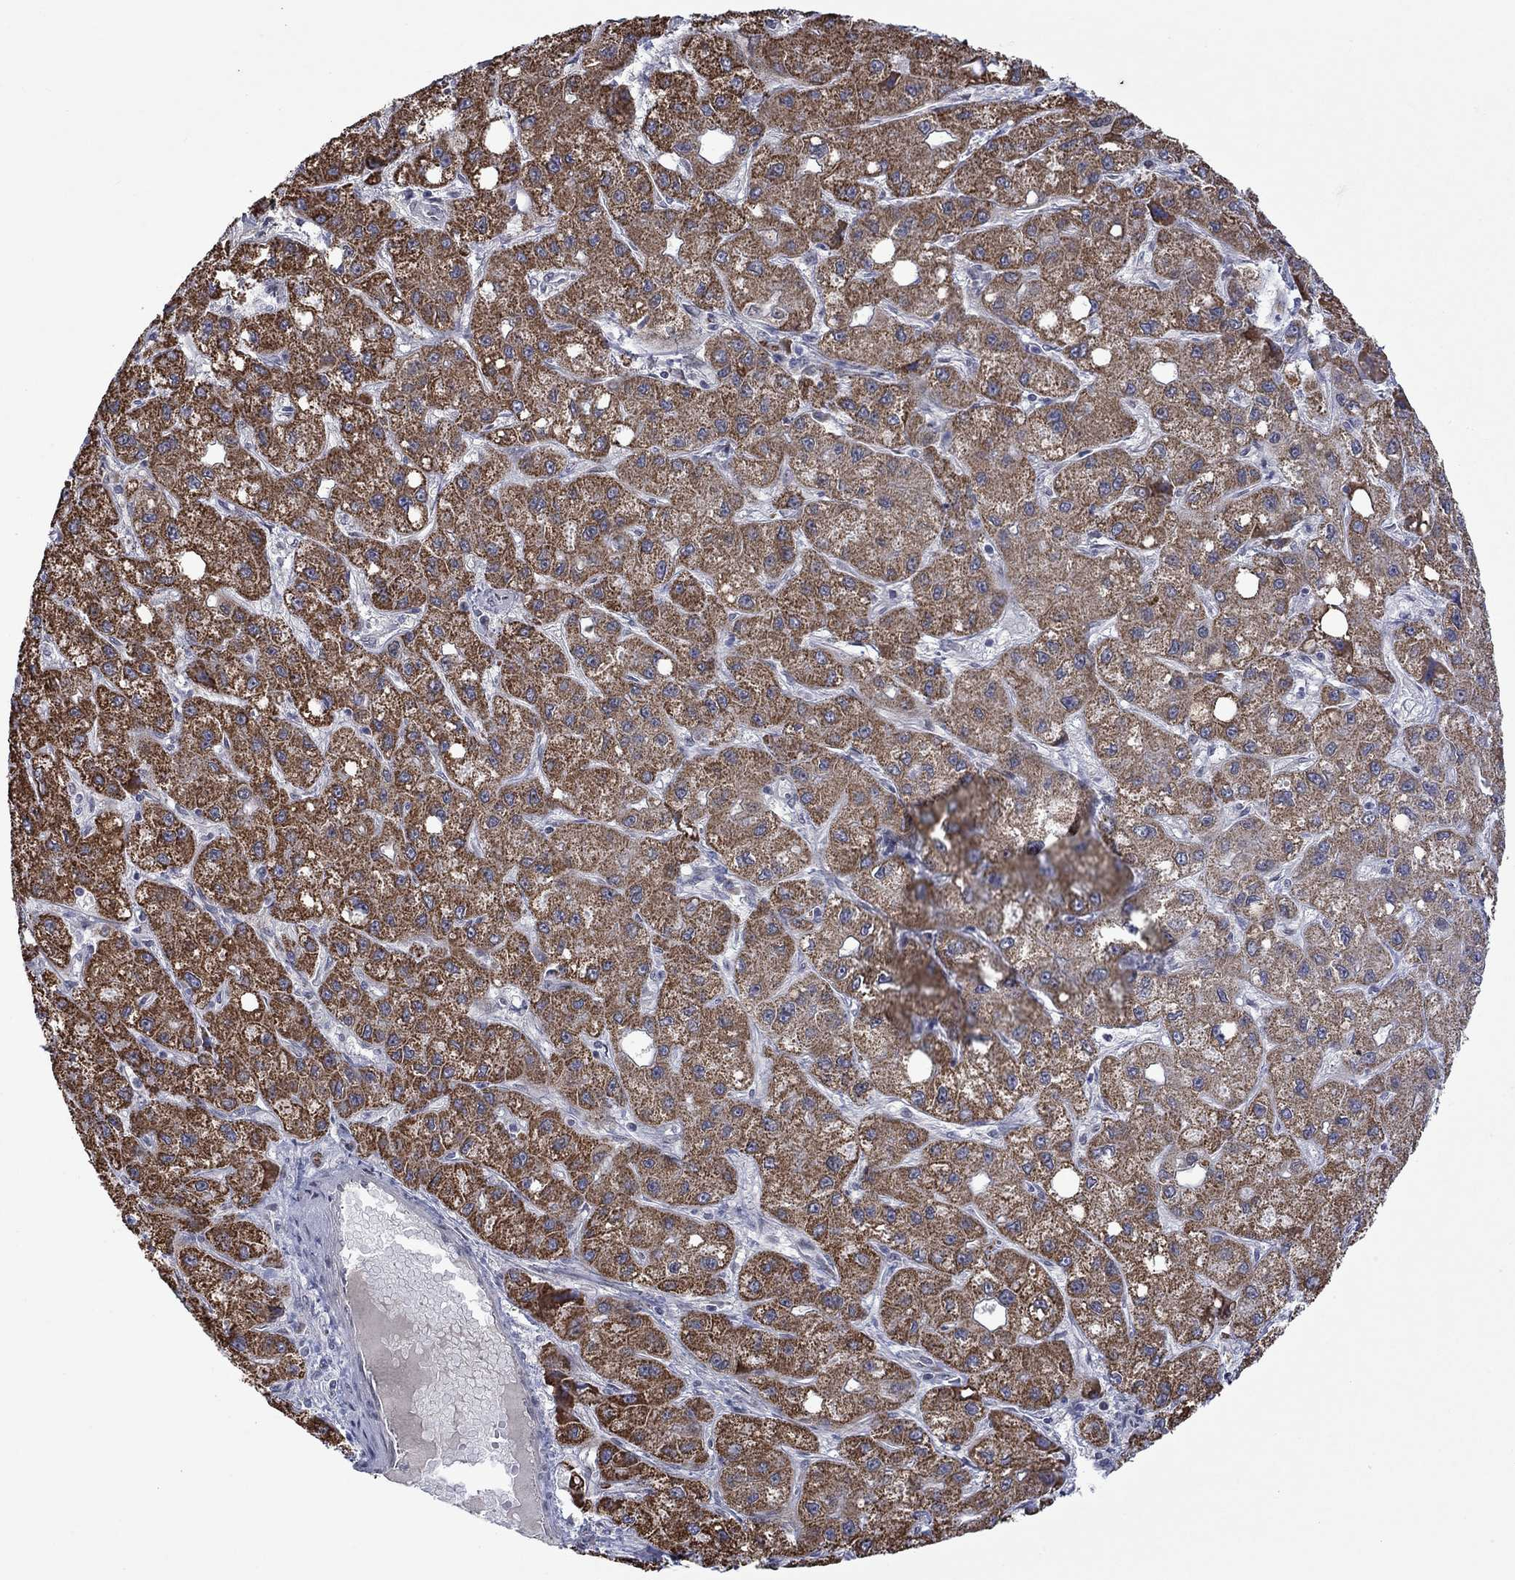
{"staining": {"intensity": "strong", "quantity": ">75%", "location": "cytoplasmic/membranous"}, "tissue": "liver cancer", "cell_type": "Tumor cells", "image_type": "cancer", "snomed": [{"axis": "morphology", "description": "Carcinoma, Hepatocellular, NOS"}, {"axis": "topography", "description": "Liver"}], "caption": "Immunohistochemical staining of human liver hepatocellular carcinoma demonstrates high levels of strong cytoplasmic/membranous positivity in approximately >75% of tumor cells.", "gene": "KCNJ16", "patient": {"sex": "male", "age": 73}}